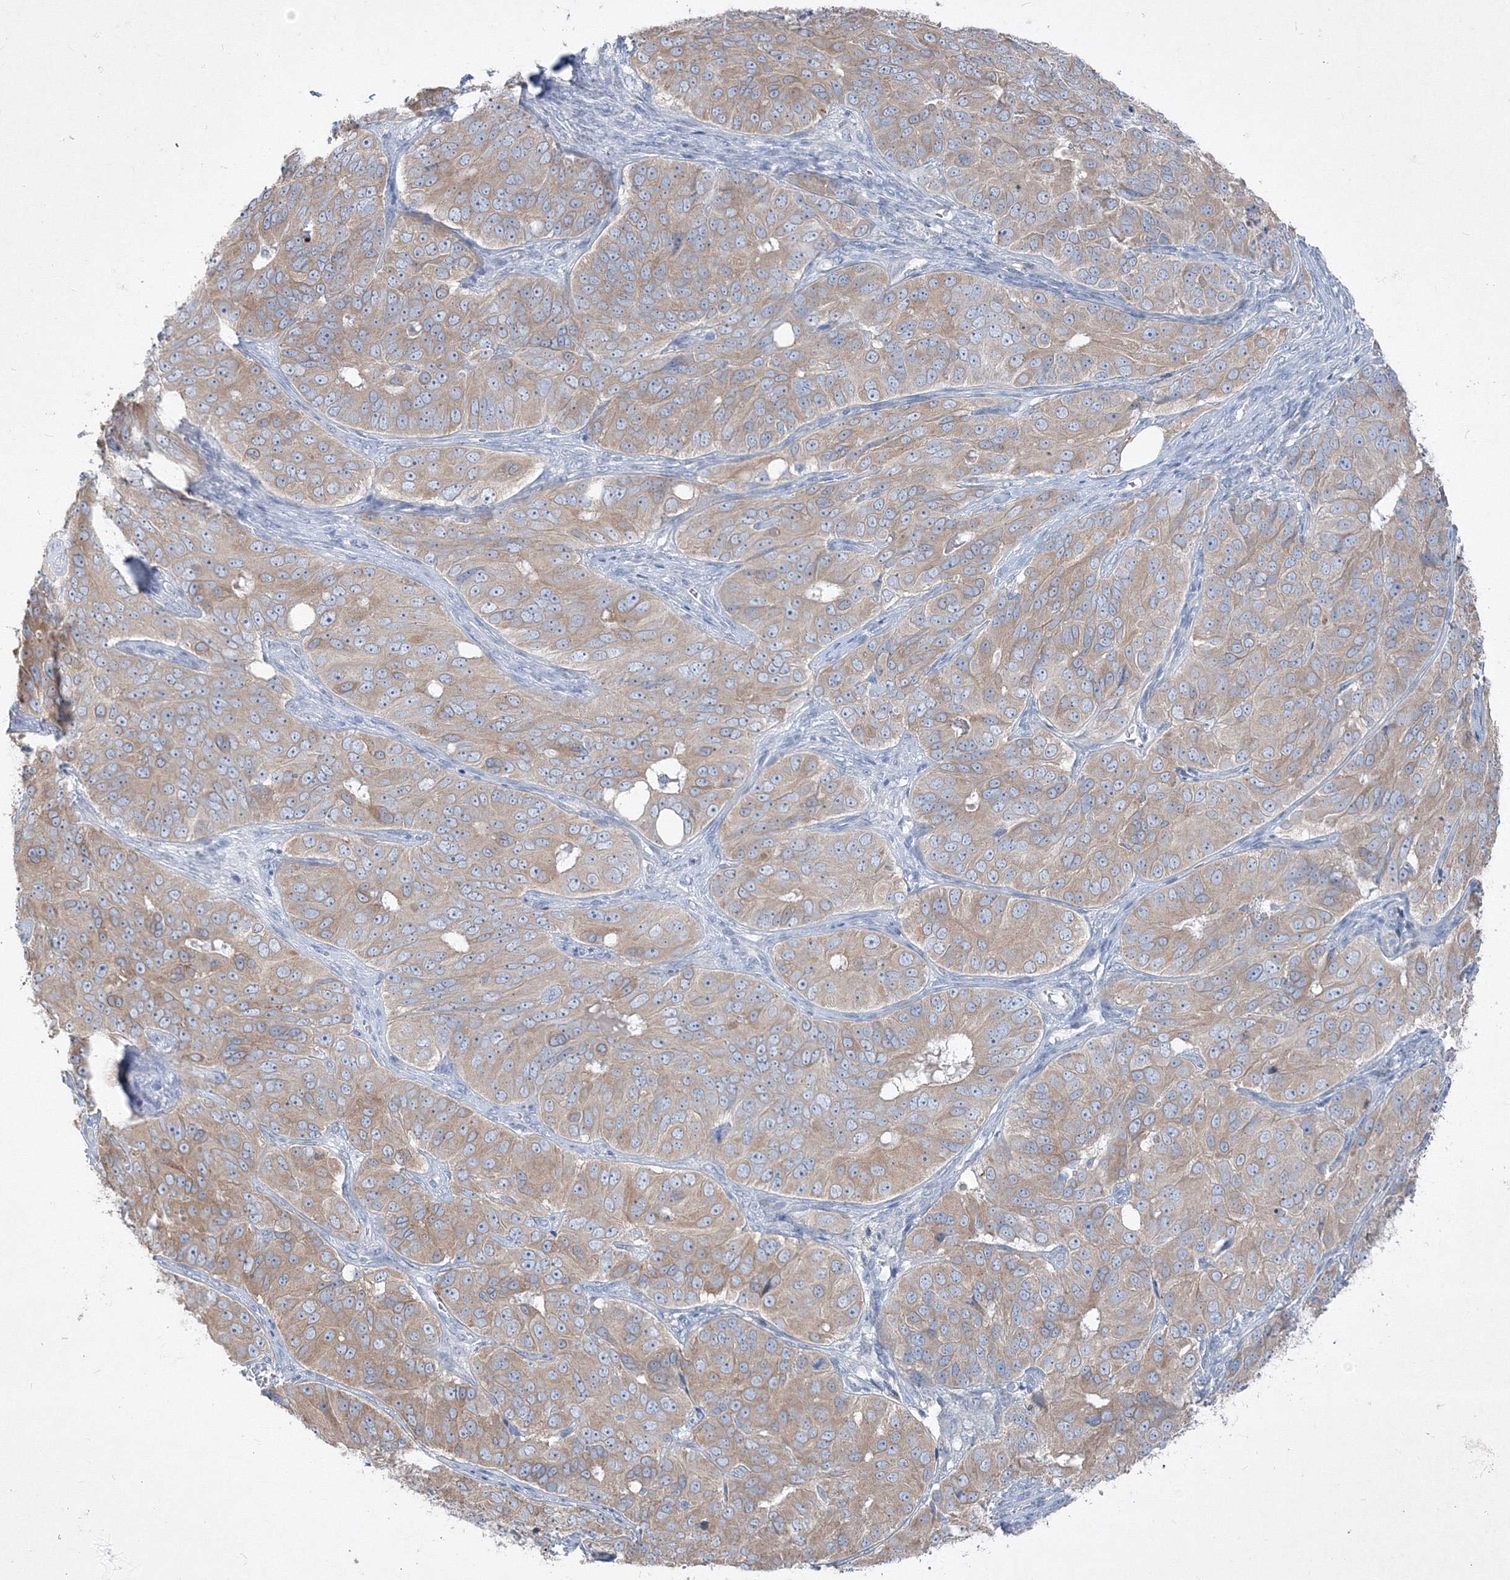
{"staining": {"intensity": "weak", "quantity": ">75%", "location": "cytoplasmic/membranous"}, "tissue": "ovarian cancer", "cell_type": "Tumor cells", "image_type": "cancer", "snomed": [{"axis": "morphology", "description": "Carcinoma, endometroid"}, {"axis": "topography", "description": "Ovary"}], "caption": "DAB (3,3'-diaminobenzidine) immunohistochemical staining of human endometroid carcinoma (ovarian) exhibits weak cytoplasmic/membranous protein staining in approximately >75% of tumor cells. Nuclei are stained in blue.", "gene": "IFNAR1", "patient": {"sex": "female", "age": 51}}